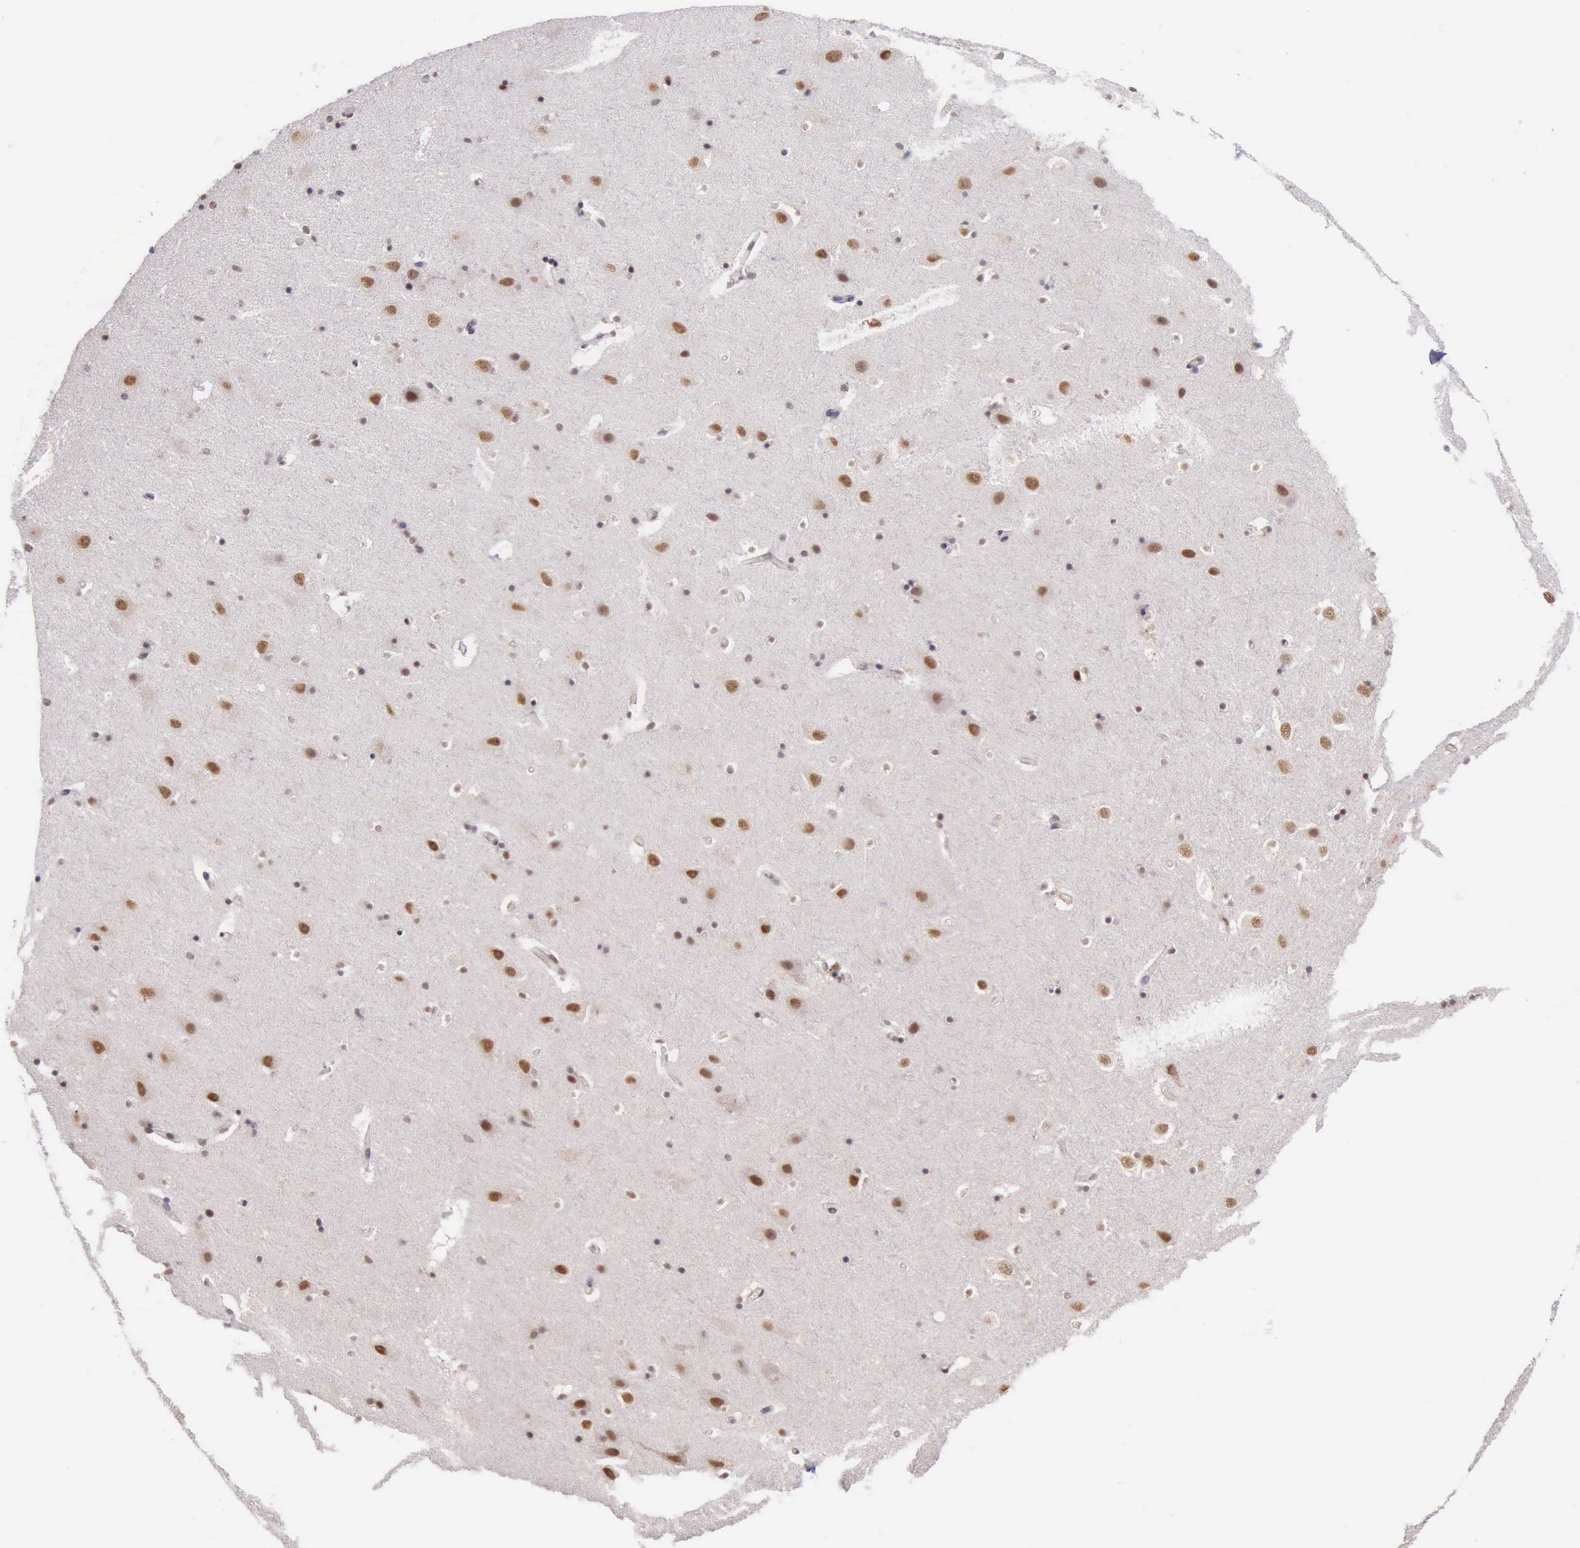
{"staining": {"intensity": "moderate", "quantity": ">75%", "location": "nuclear"}, "tissue": "hippocampus", "cell_type": "Glial cells", "image_type": "normal", "snomed": [{"axis": "morphology", "description": "Normal tissue, NOS"}, {"axis": "topography", "description": "Hippocampus"}], "caption": "DAB immunohistochemical staining of benign human hippocampus displays moderate nuclear protein positivity in about >75% of glial cells. Using DAB (3,3'-diaminobenzidine) (brown) and hematoxylin (blue) stains, captured at high magnification using brightfield microscopy.", "gene": "PRPF39", "patient": {"sex": "male", "age": 45}}